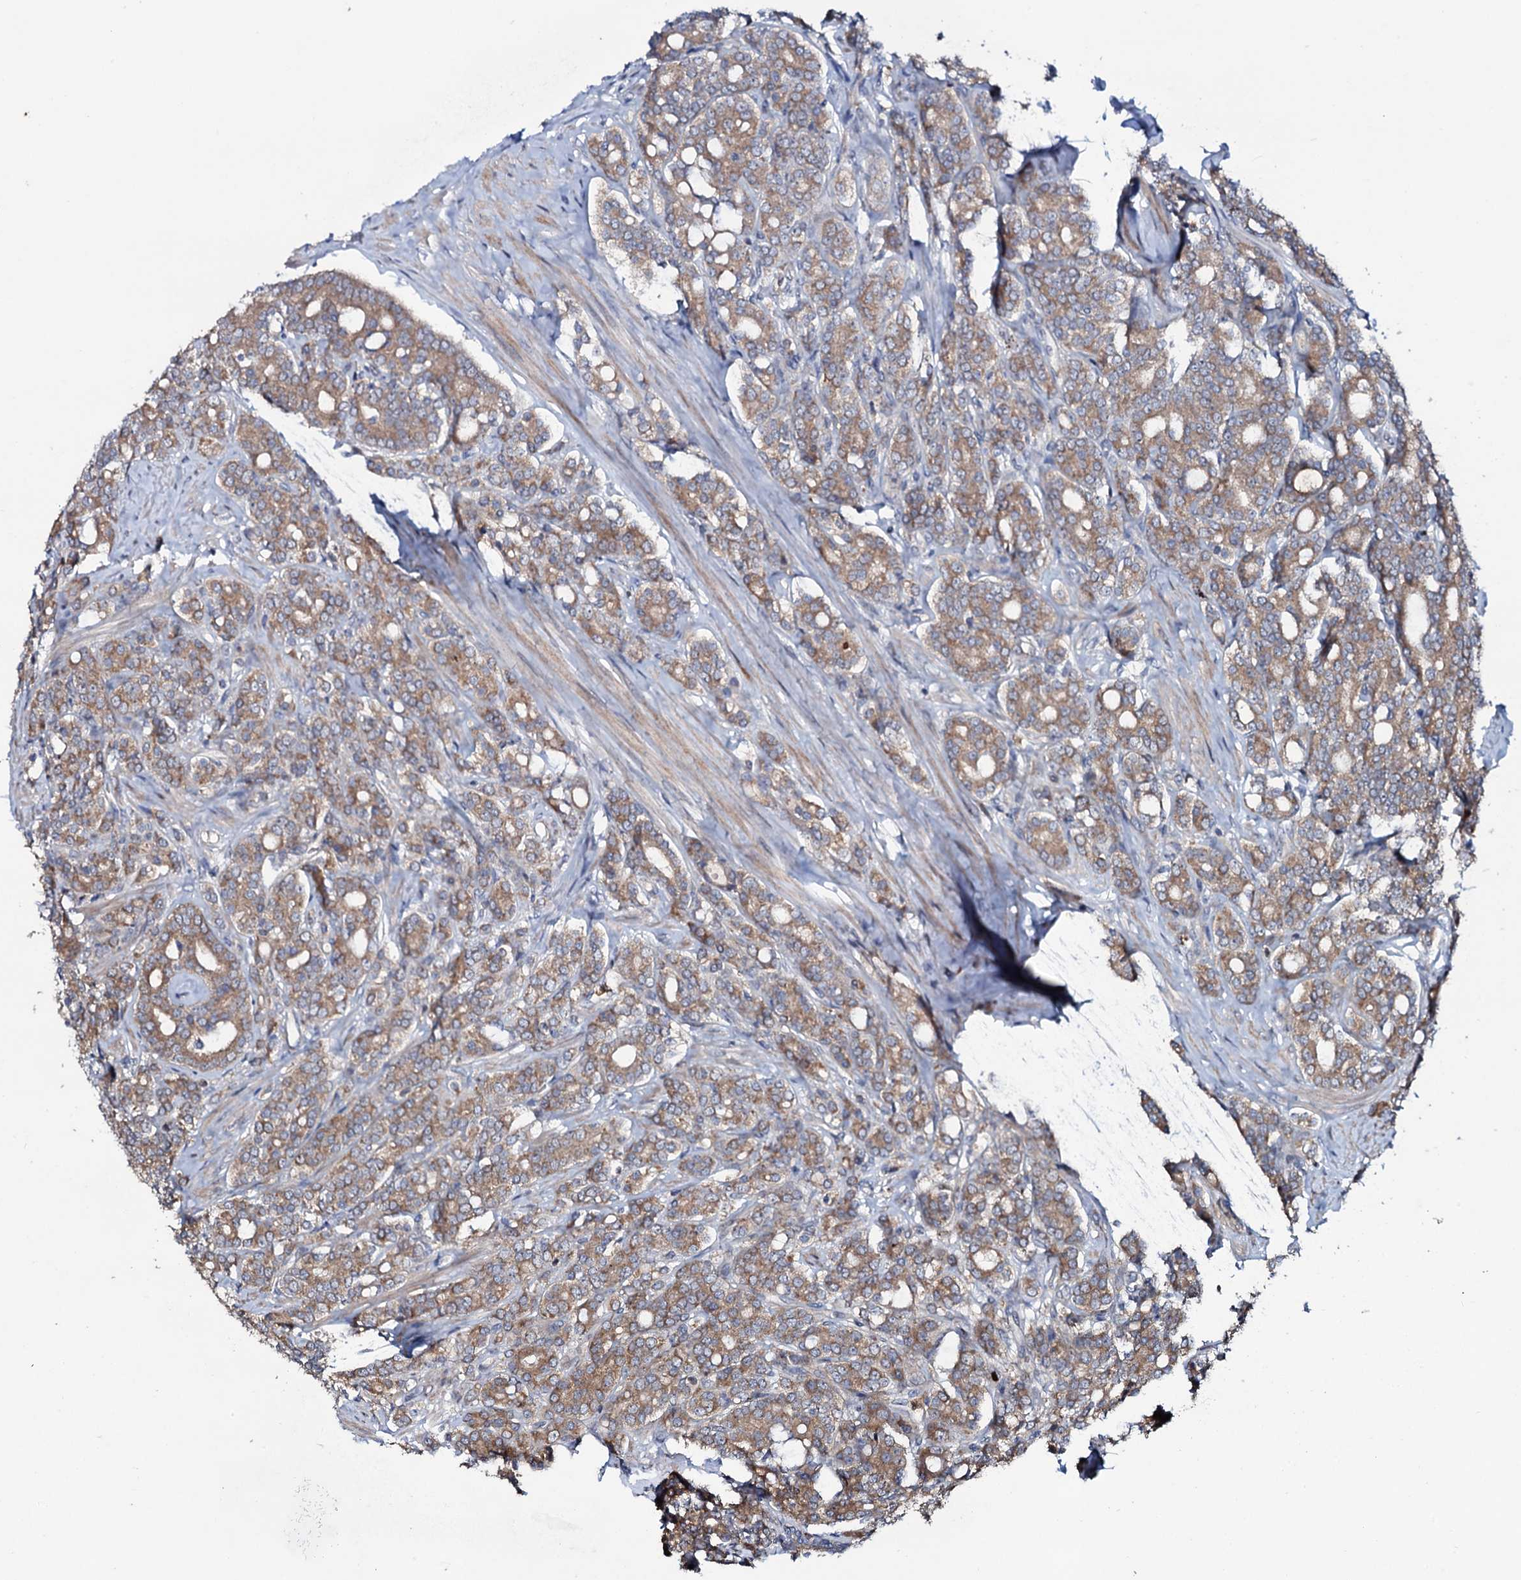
{"staining": {"intensity": "moderate", "quantity": ">75%", "location": "cytoplasmic/membranous"}, "tissue": "prostate cancer", "cell_type": "Tumor cells", "image_type": "cancer", "snomed": [{"axis": "morphology", "description": "Adenocarcinoma, High grade"}, {"axis": "topography", "description": "Prostate"}], "caption": "A brown stain shows moderate cytoplasmic/membranous expression of a protein in prostate cancer (adenocarcinoma (high-grade)) tumor cells.", "gene": "COG6", "patient": {"sex": "male", "age": 62}}